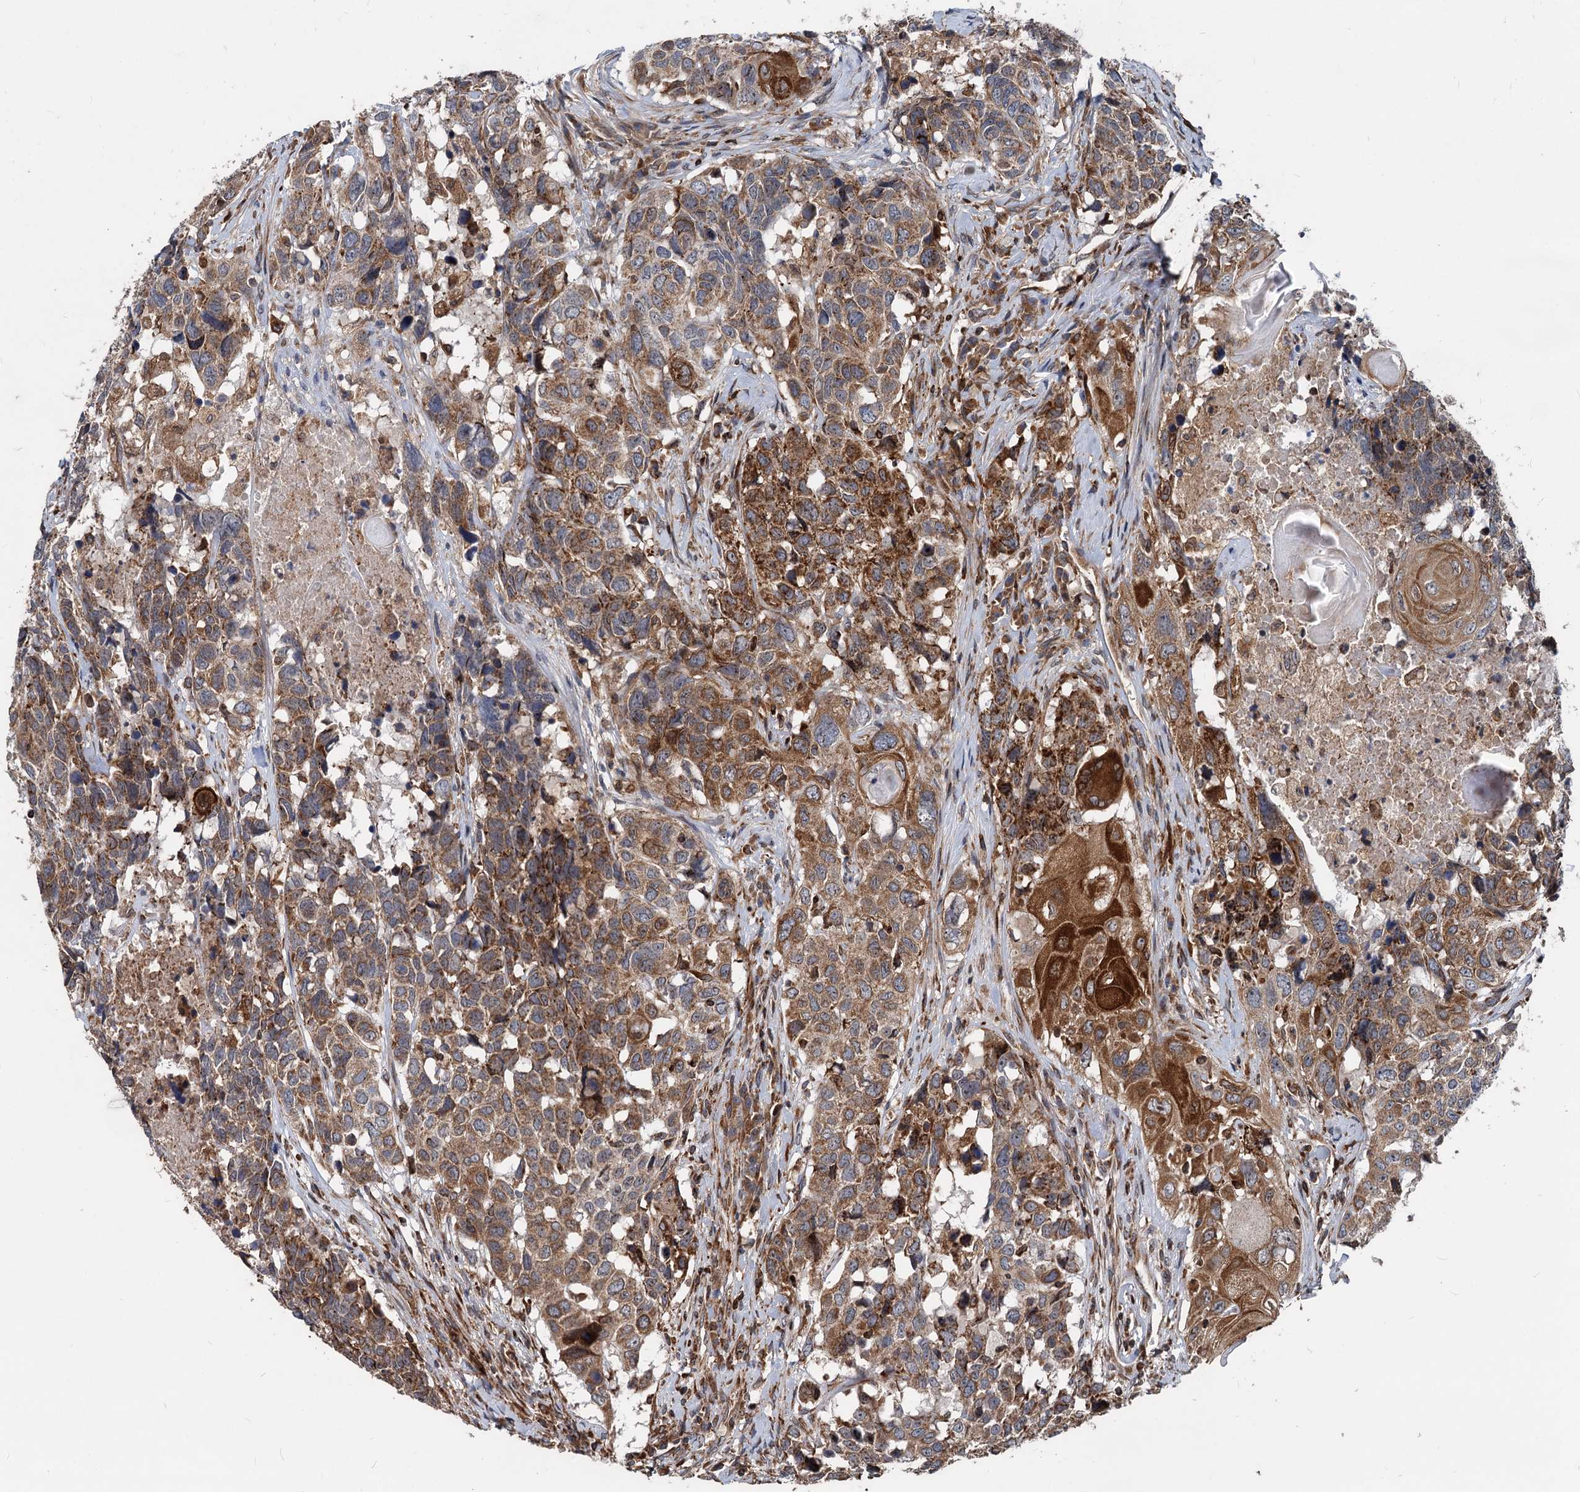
{"staining": {"intensity": "strong", "quantity": "25%-75%", "location": "cytoplasmic/membranous"}, "tissue": "head and neck cancer", "cell_type": "Tumor cells", "image_type": "cancer", "snomed": [{"axis": "morphology", "description": "Squamous cell carcinoma, NOS"}, {"axis": "topography", "description": "Head-Neck"}], "caption": "Head and neck cancer stained with DAB (3,3'-diaminobenzidine) immunohistochemistry (IHC) demonstrates high levels of strong cytoplasmic/membranous positivity in approximately 25%-75% of tumor cells.", "gene": "STIM1", "patient": {"sex": "male", "age": 66}}